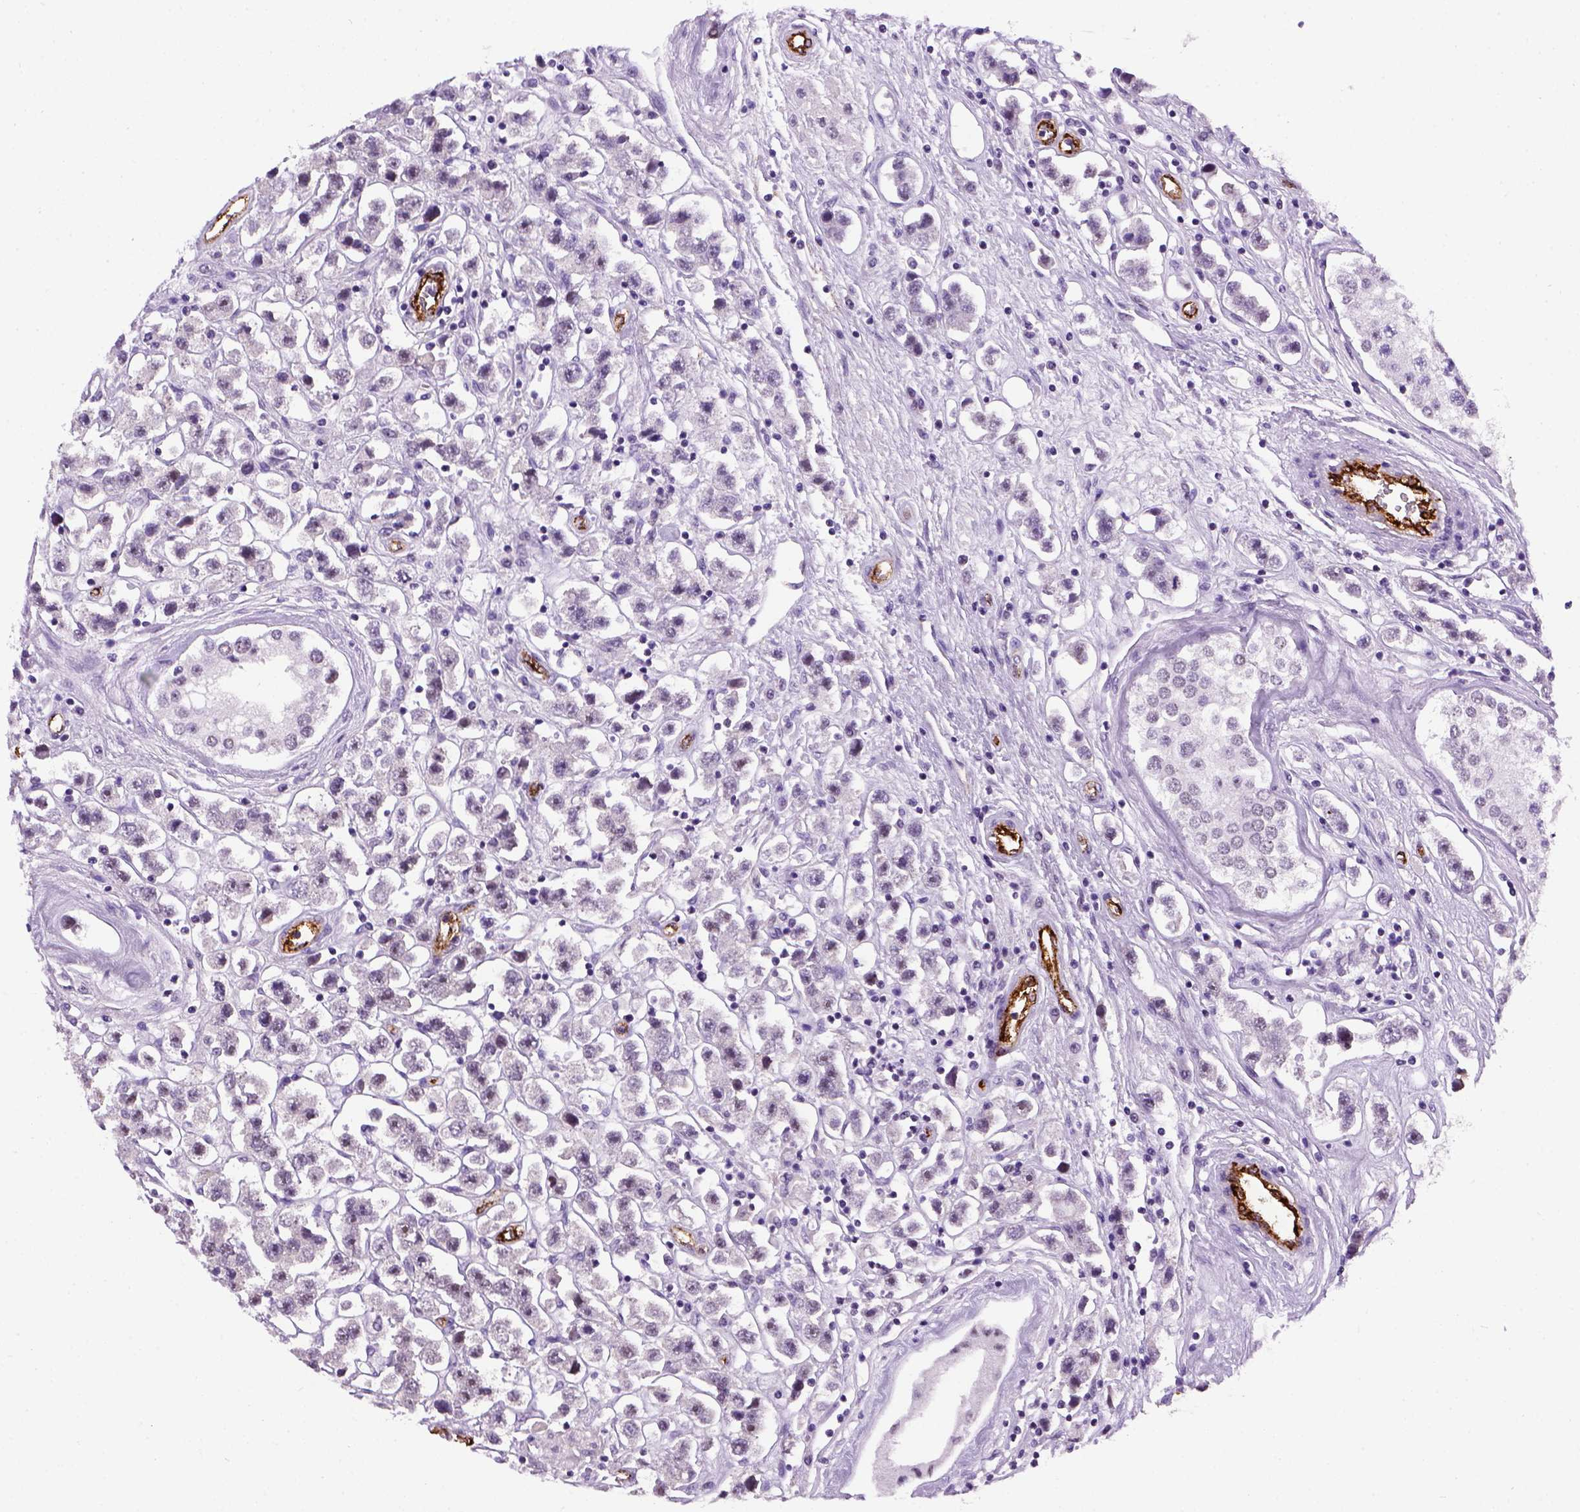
{"staining": {"intensity": "negative", "quantity": "none", "location": "none"}, "tissue": "testis cancer", "cell_type": "Tumor cells", "image_type": "cancer", "snomed": [{"axis": "morphology", "description": "Seminoma, NOS"}, {"axis": "topography", "description": "Testis"}], "caption": "Immunohistochemistry histopathology image of neoplastic tissue: testis cancer (seminoma) stained with DAB (3,3'-diaminobenzidine) shows no significant protein staining in tumor cells.", "gene": "VWF", "patient": {"sex": "male", "age": 45}}